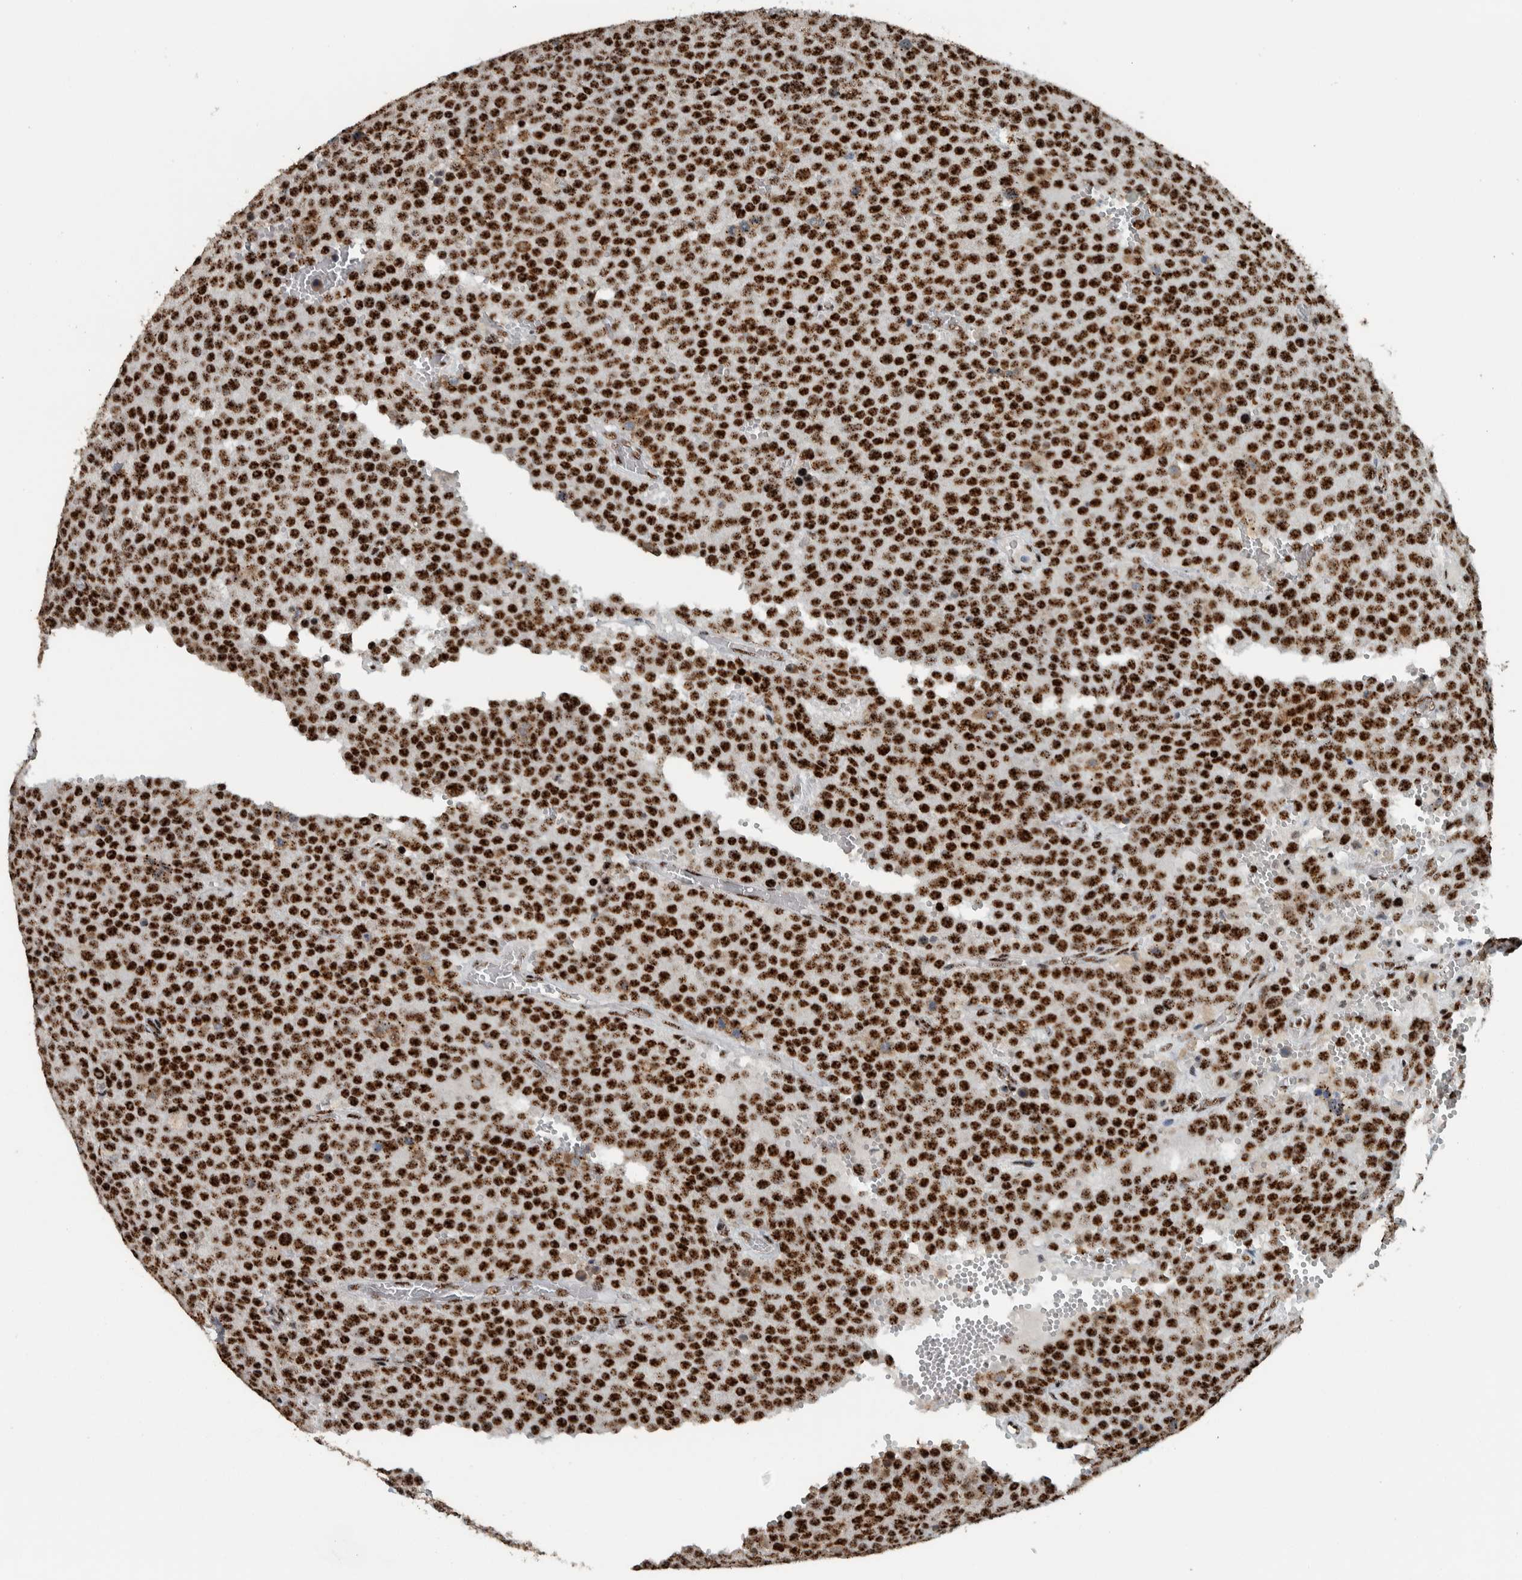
{"staining": {"intensity": "strong", "quantity": ">75%", "location": "nuclear"}, "tissue": "testis cancer", "cell_type": "Tumor cells", "image_type": "cancer", "snomed": [{"axis": "morphology", "description": "Normal tissue, NOS"}, {"axis": "morphology", "description": "Seminoma, NOS"}, {"axis": "topography", "description": "Testis"}], "caption": "Protein expression analysis of testis cancer (seminoma) demonstrates strong nuclear positivity in approximately >75% of tumor cells.", "gene": "SON", "patient": {"sex": "male", "age": 71}}